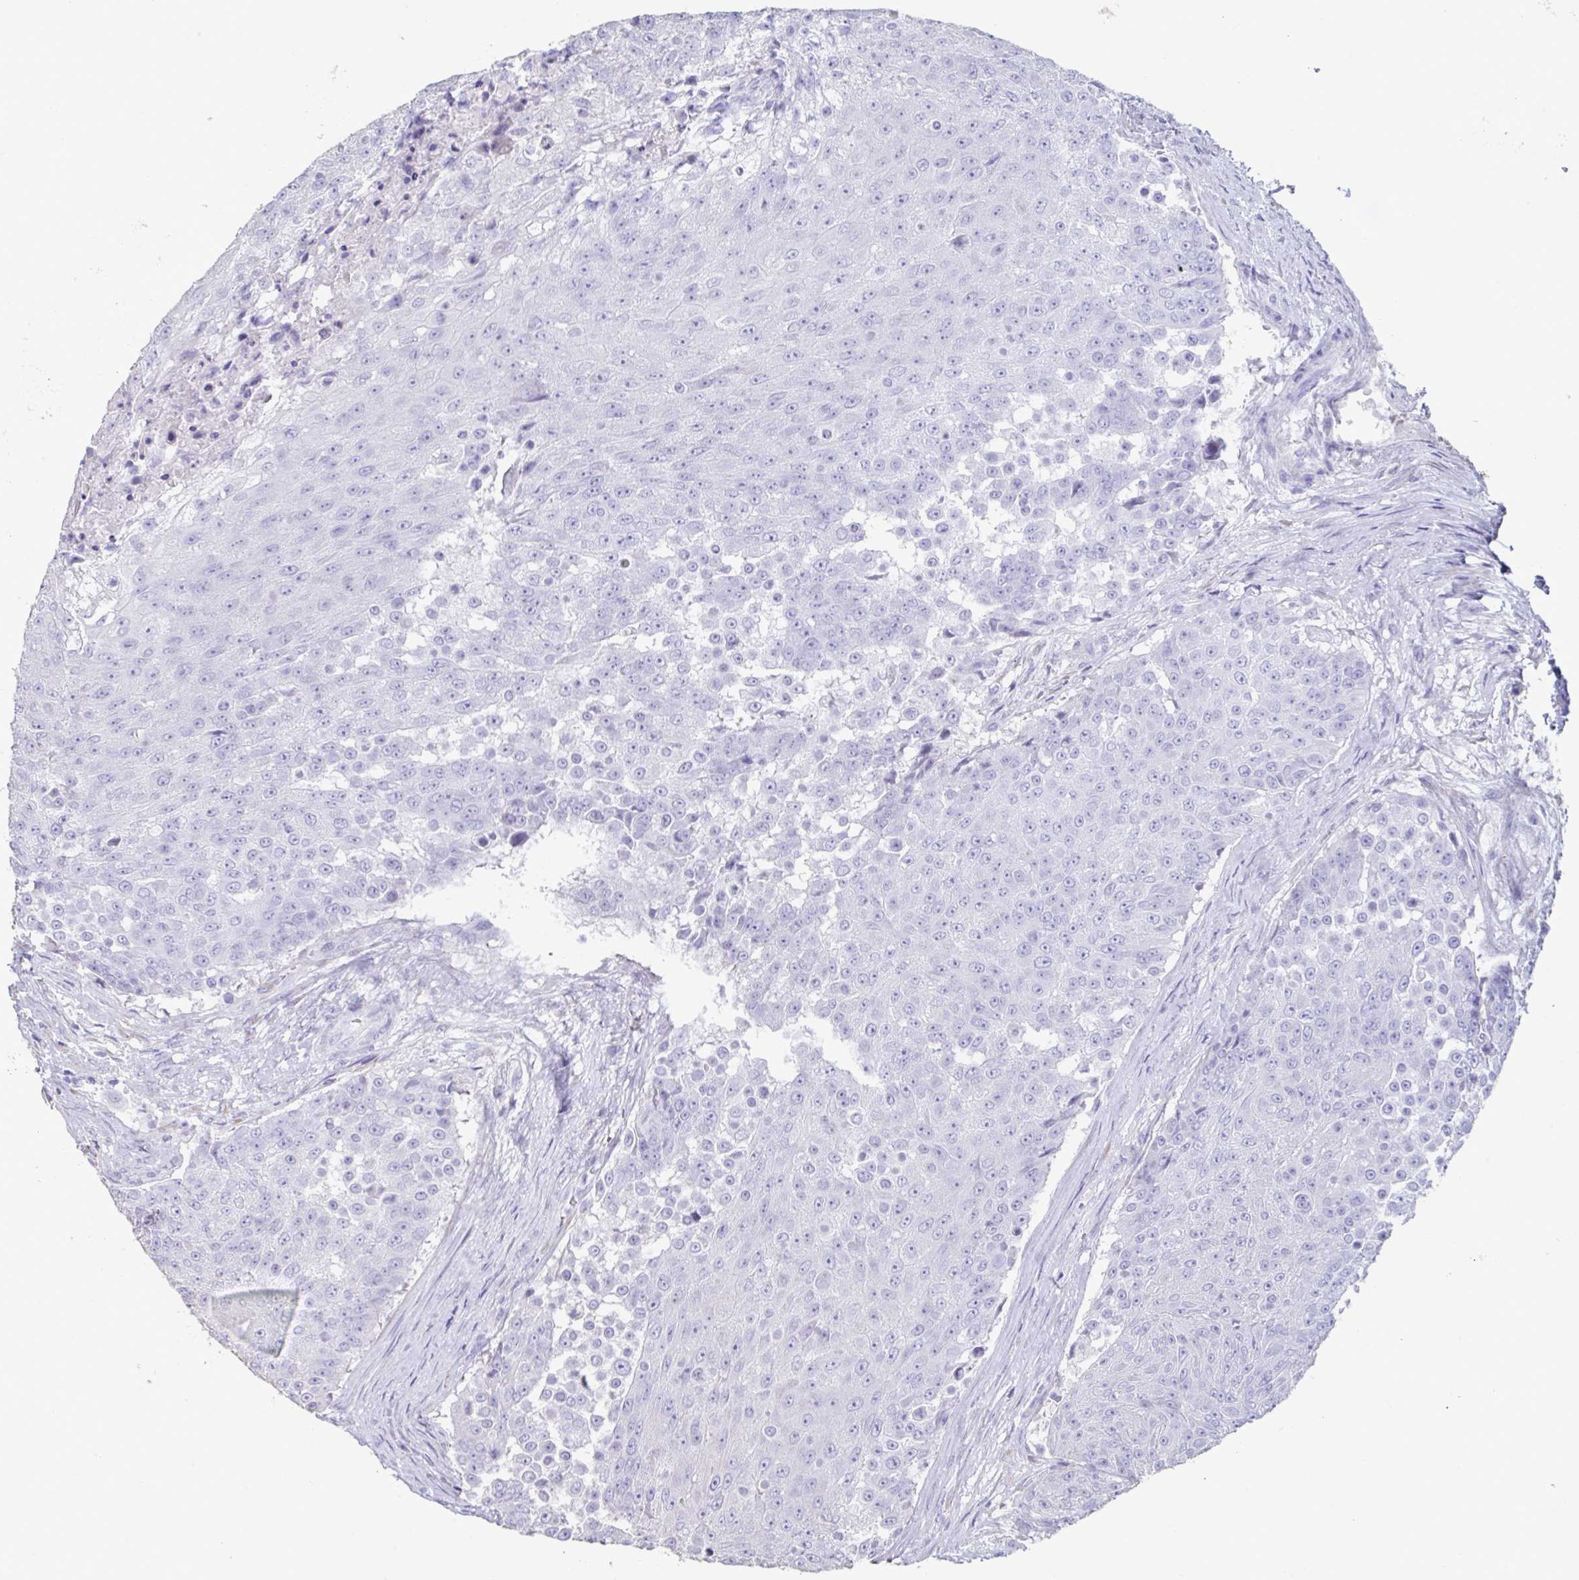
{"staining": {"intensity": "negative", "quantity": "none", "location": "none"}, "tissue": "urothelial cancer", "cell_type": "Tumor cells", "image_type": "cancer", "snomed": [{"axis": "morphology", "description": "Urothelial carcinoma, High grade"}, {"axis": "topography", "description": "Urinary bladder"}], "caption": "High power microscopy micrograph of an immunohistochemistry photomicrograph of urothelial carcinoma (high-grade), revealing no significant positivity in tumor cells.", "gene": "TNNC1", "patient": {"sex": "female", "age": 63}}